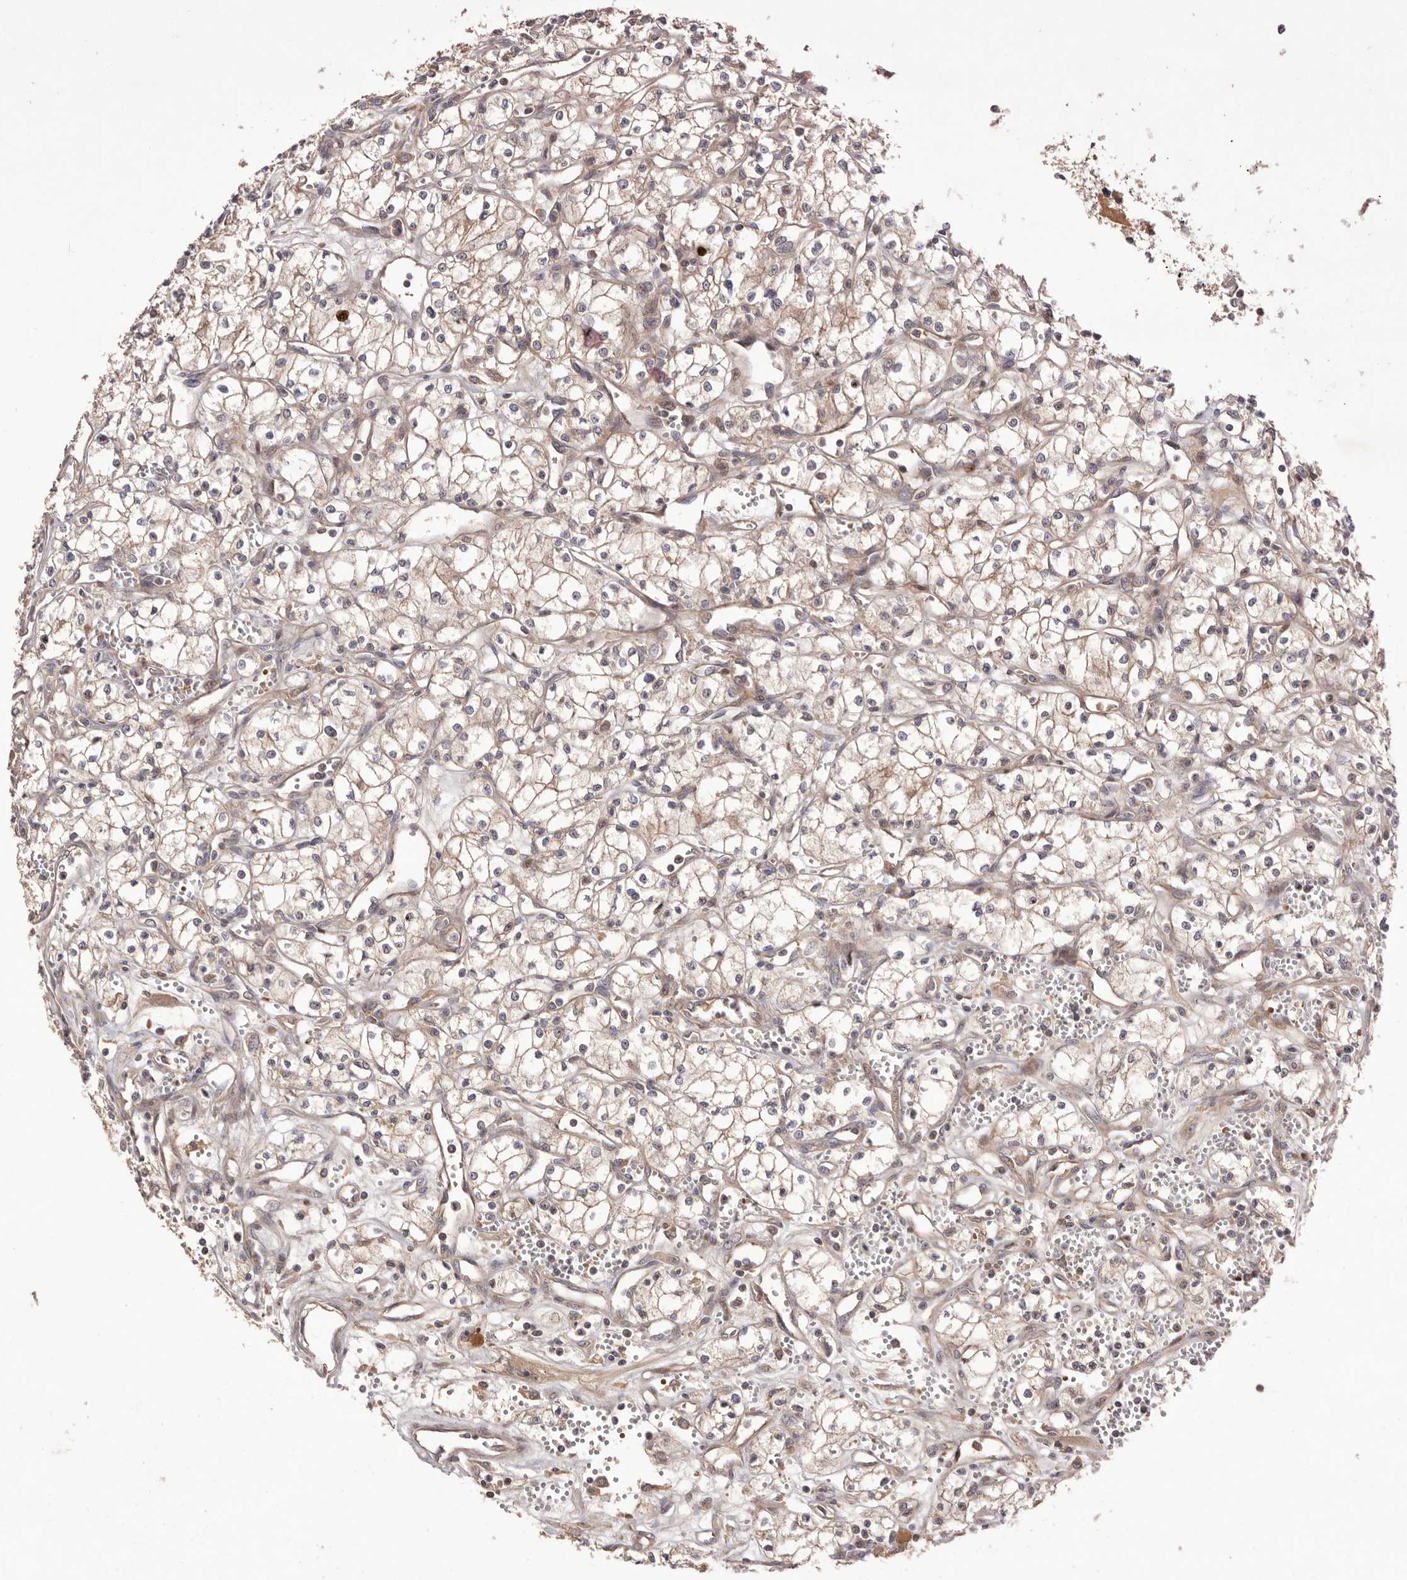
{"staining": {"intensity": "moderate", "quantity": ">75%", "location": "cytoplasmic/membranous"}, "tissue": "renal cancer", "cell_type": "Tumor cells", "image_type": "cancer", "snomed": [{"axis": "morphology", "description": "Adenocarcinoma, NOS"}, {"axis": "topography", "description": "Kidney"}], "caption": "A medium amount of moderate cytoplasmic/membranous expression is appreciated in approximately >75% of tumor cells in renal cancer tissue.", "gene": "DOP1A", "patient": {"sex": "male", "age": 59}}